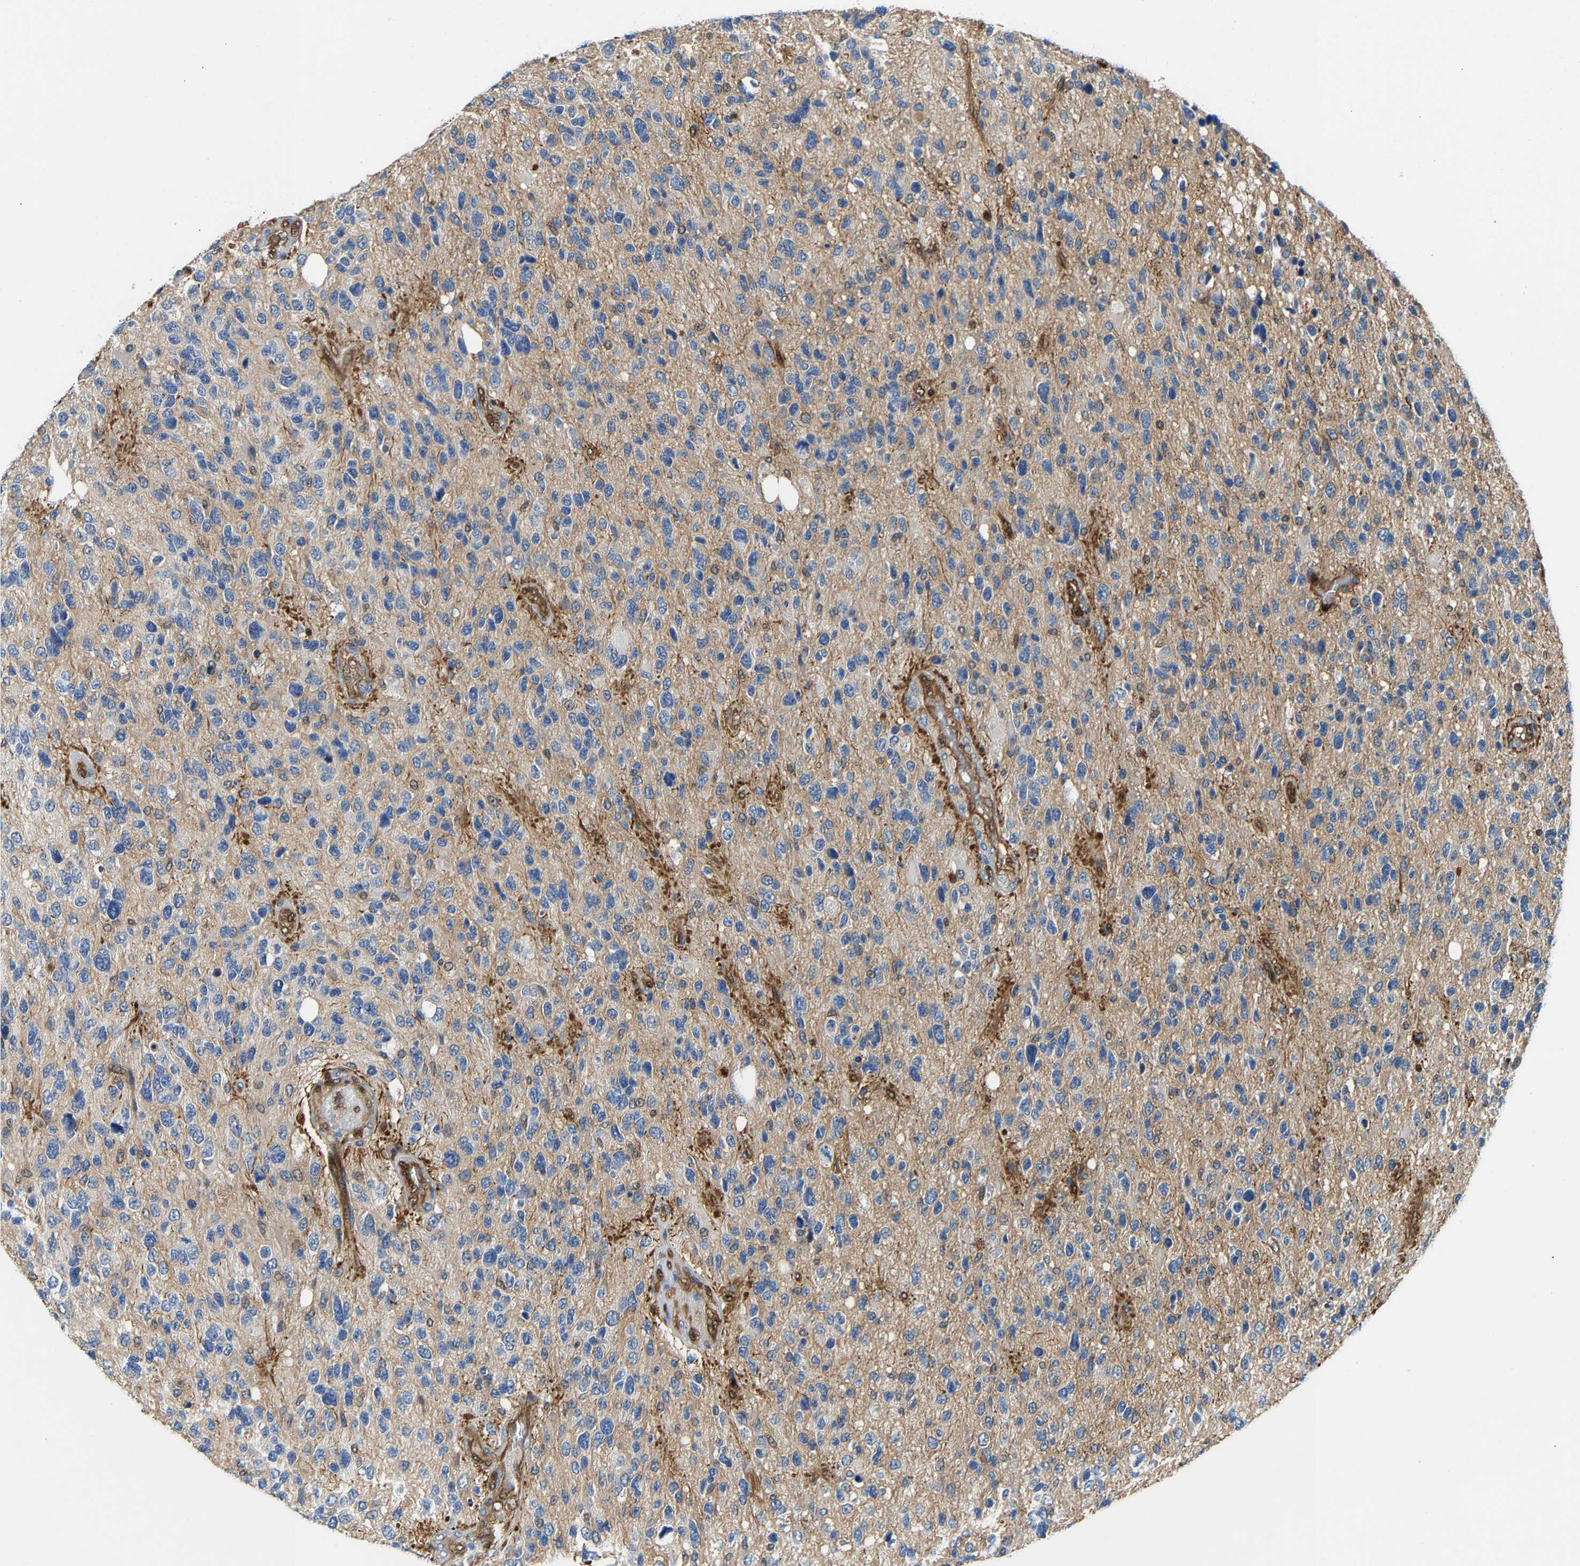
{"staining": {"intensity": "negative", "quantity": "none", "location": "none"}, "tissue": "glioma", "cell_type": "Tumor cells", "image_type": "cancer", "snomed": [{"axis": "morphology", "description": "Glioma, malignant, High grade"}, {"axis": "topography", "description": "Brain"}], "caption": "Glioma stained for a protein using immunohistochemistry shows no positivity tumor cells.", "gene": "GIMAP7", "patient": {"sex": "female", "age": 58}}